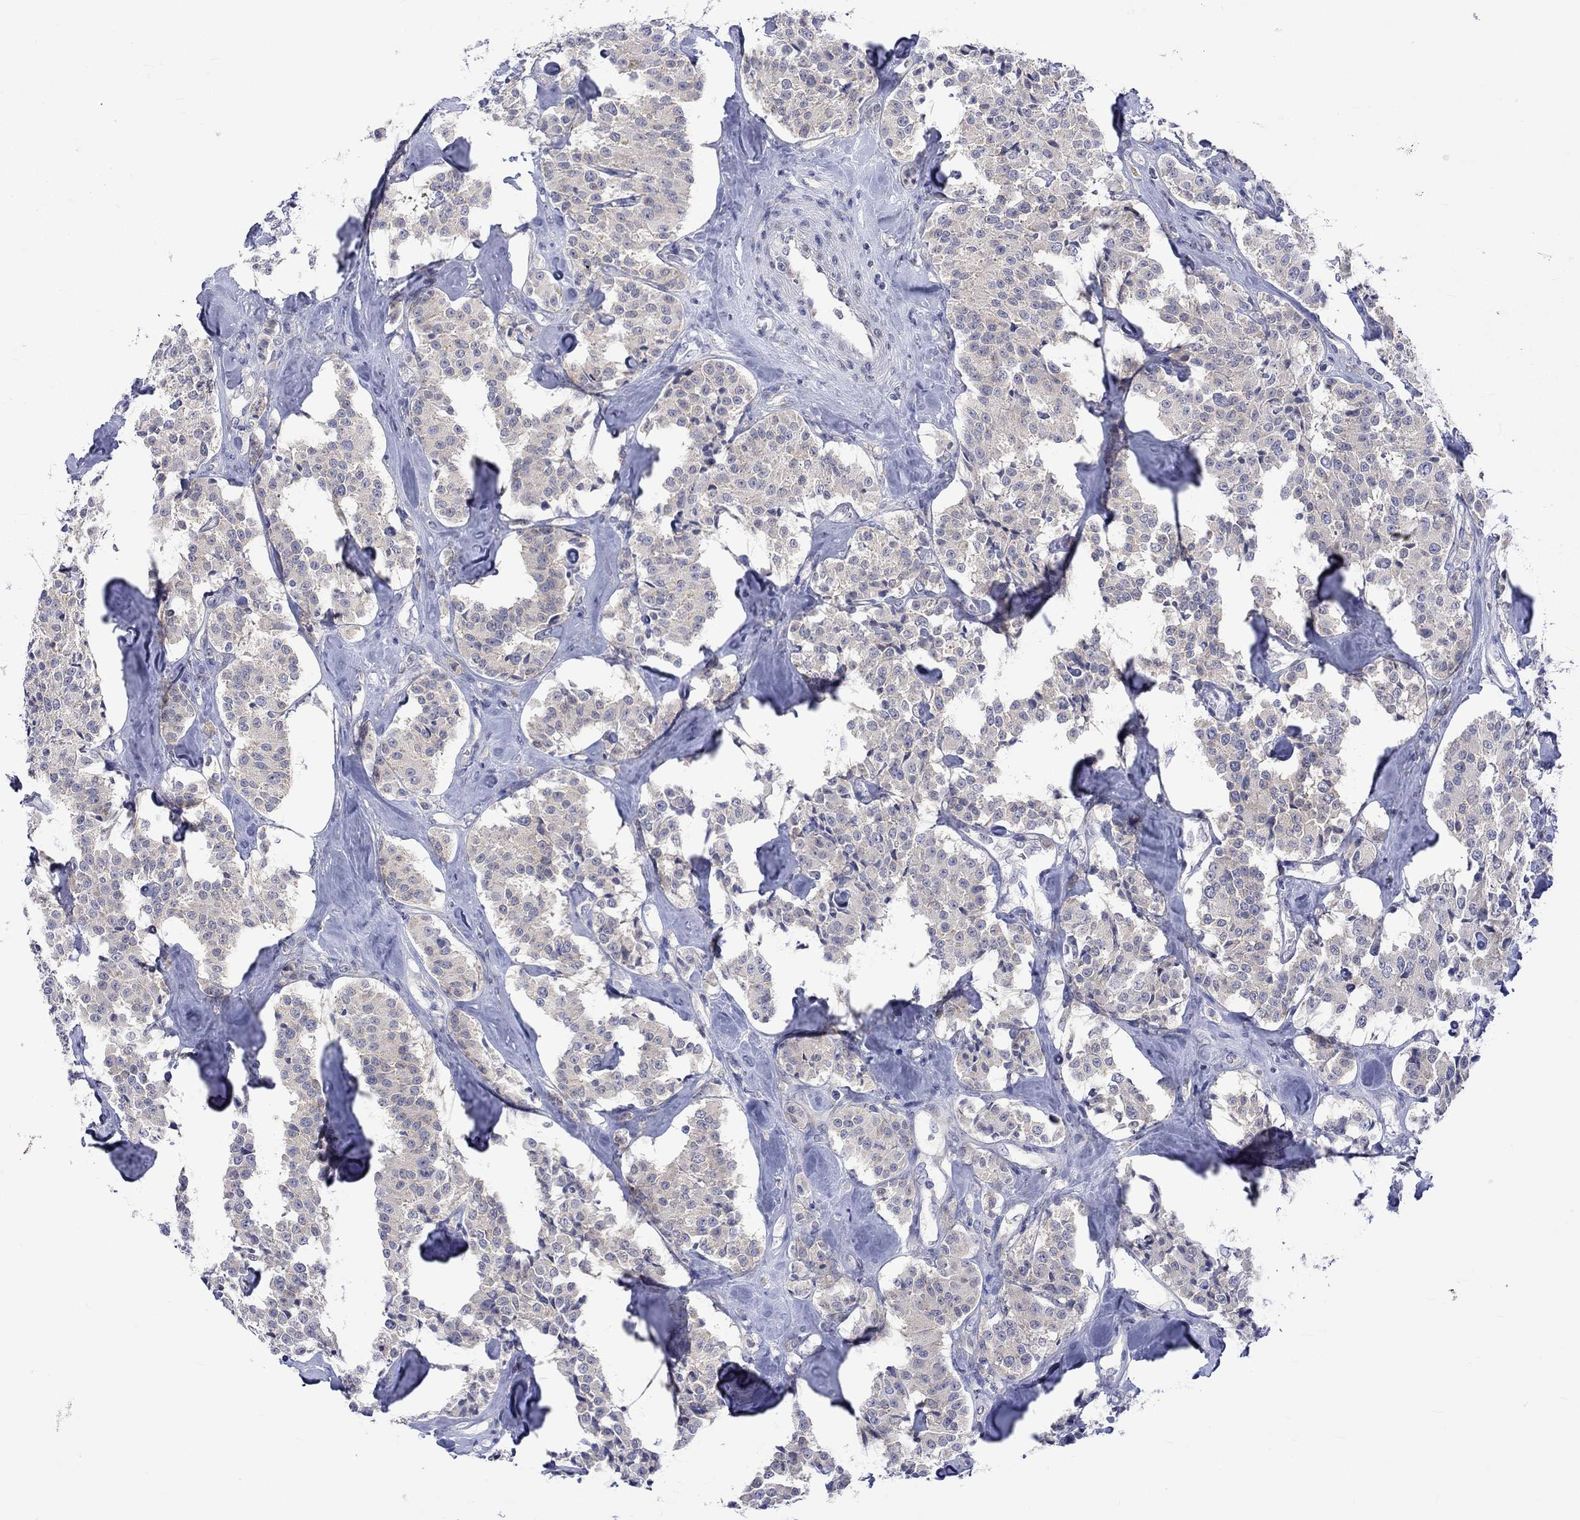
{"staining": {"intensity": "negative", "quantity": "none", "location": "none"}, "tissue": "carcinoid", "cell_type": "Tumor cells", "image_type": "cancer", "snomed": [{"axis": "morphology", "description": "Carcinoid, malignant, NOS"}, {"axis": "topography", "description": "Pancreas"}], "caption": "Immunohistochemical staining of carcinoid reveals no significant positivity in tumor cells.", "gene": "CERS1", "patient": {"sex": "male", "age": 41}}